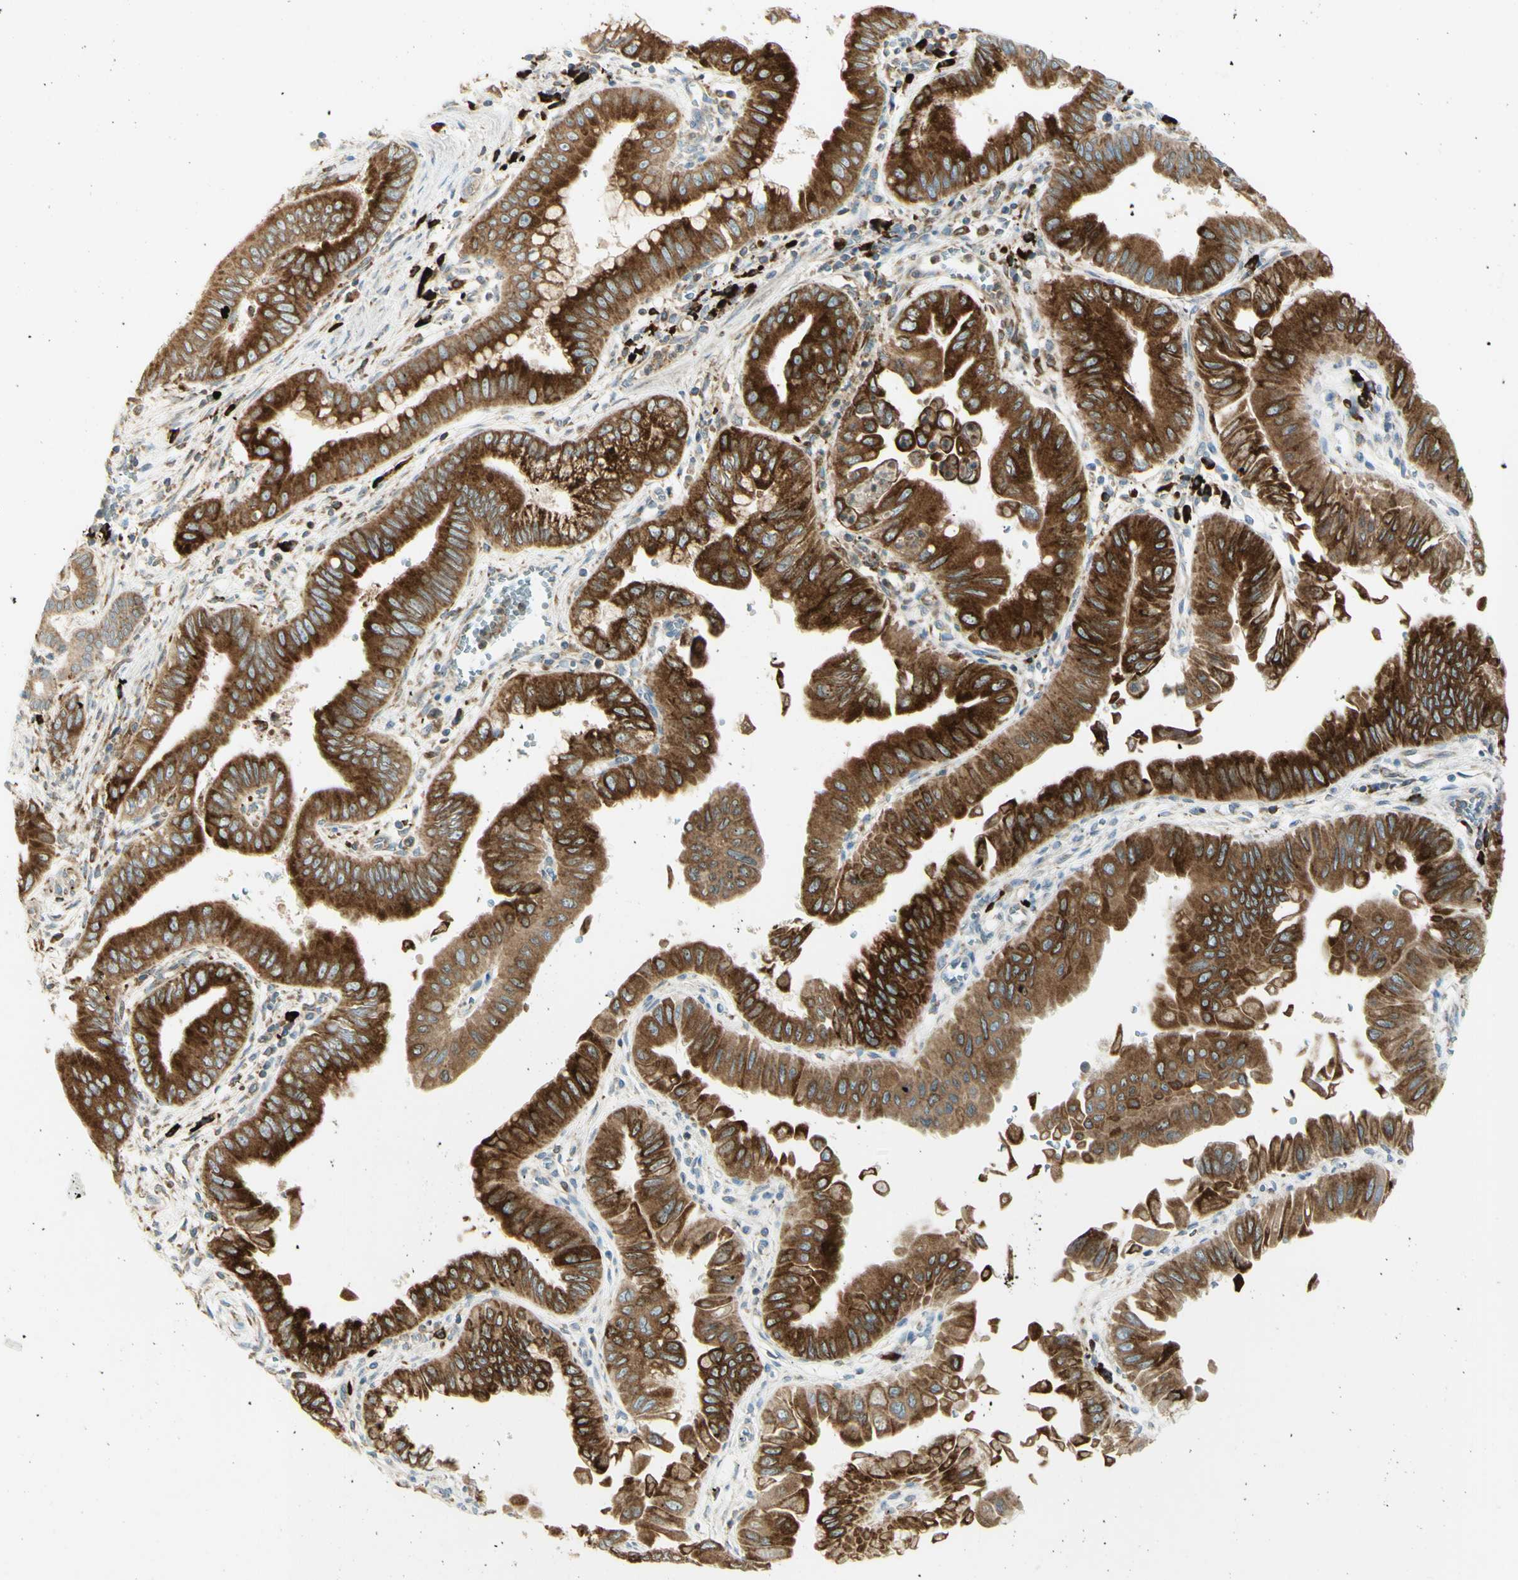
{"staining": {"intensity": "strong", "quantity": ">75%", "location": "cytoplasmic/membranous"}, "tissue": "pancreatic cancer", "cell_type": "Tumor cells", "image_type": "cancer", "snomed": [{"axis": "morphology", "description": "Normal tissue, NOS"}, {"axis": "topography", "description": "Lymph node"}], "caption": "Immunohistochemistry (IHC) histopathology image of pancreatic cancer stained for a protein (brown), which reveals high levels of strong cytoplasmic/membranous staining in approximately >75% of tumor cells.", "gene": "MANF", "patient": {"sex": "male", "age": 50}}